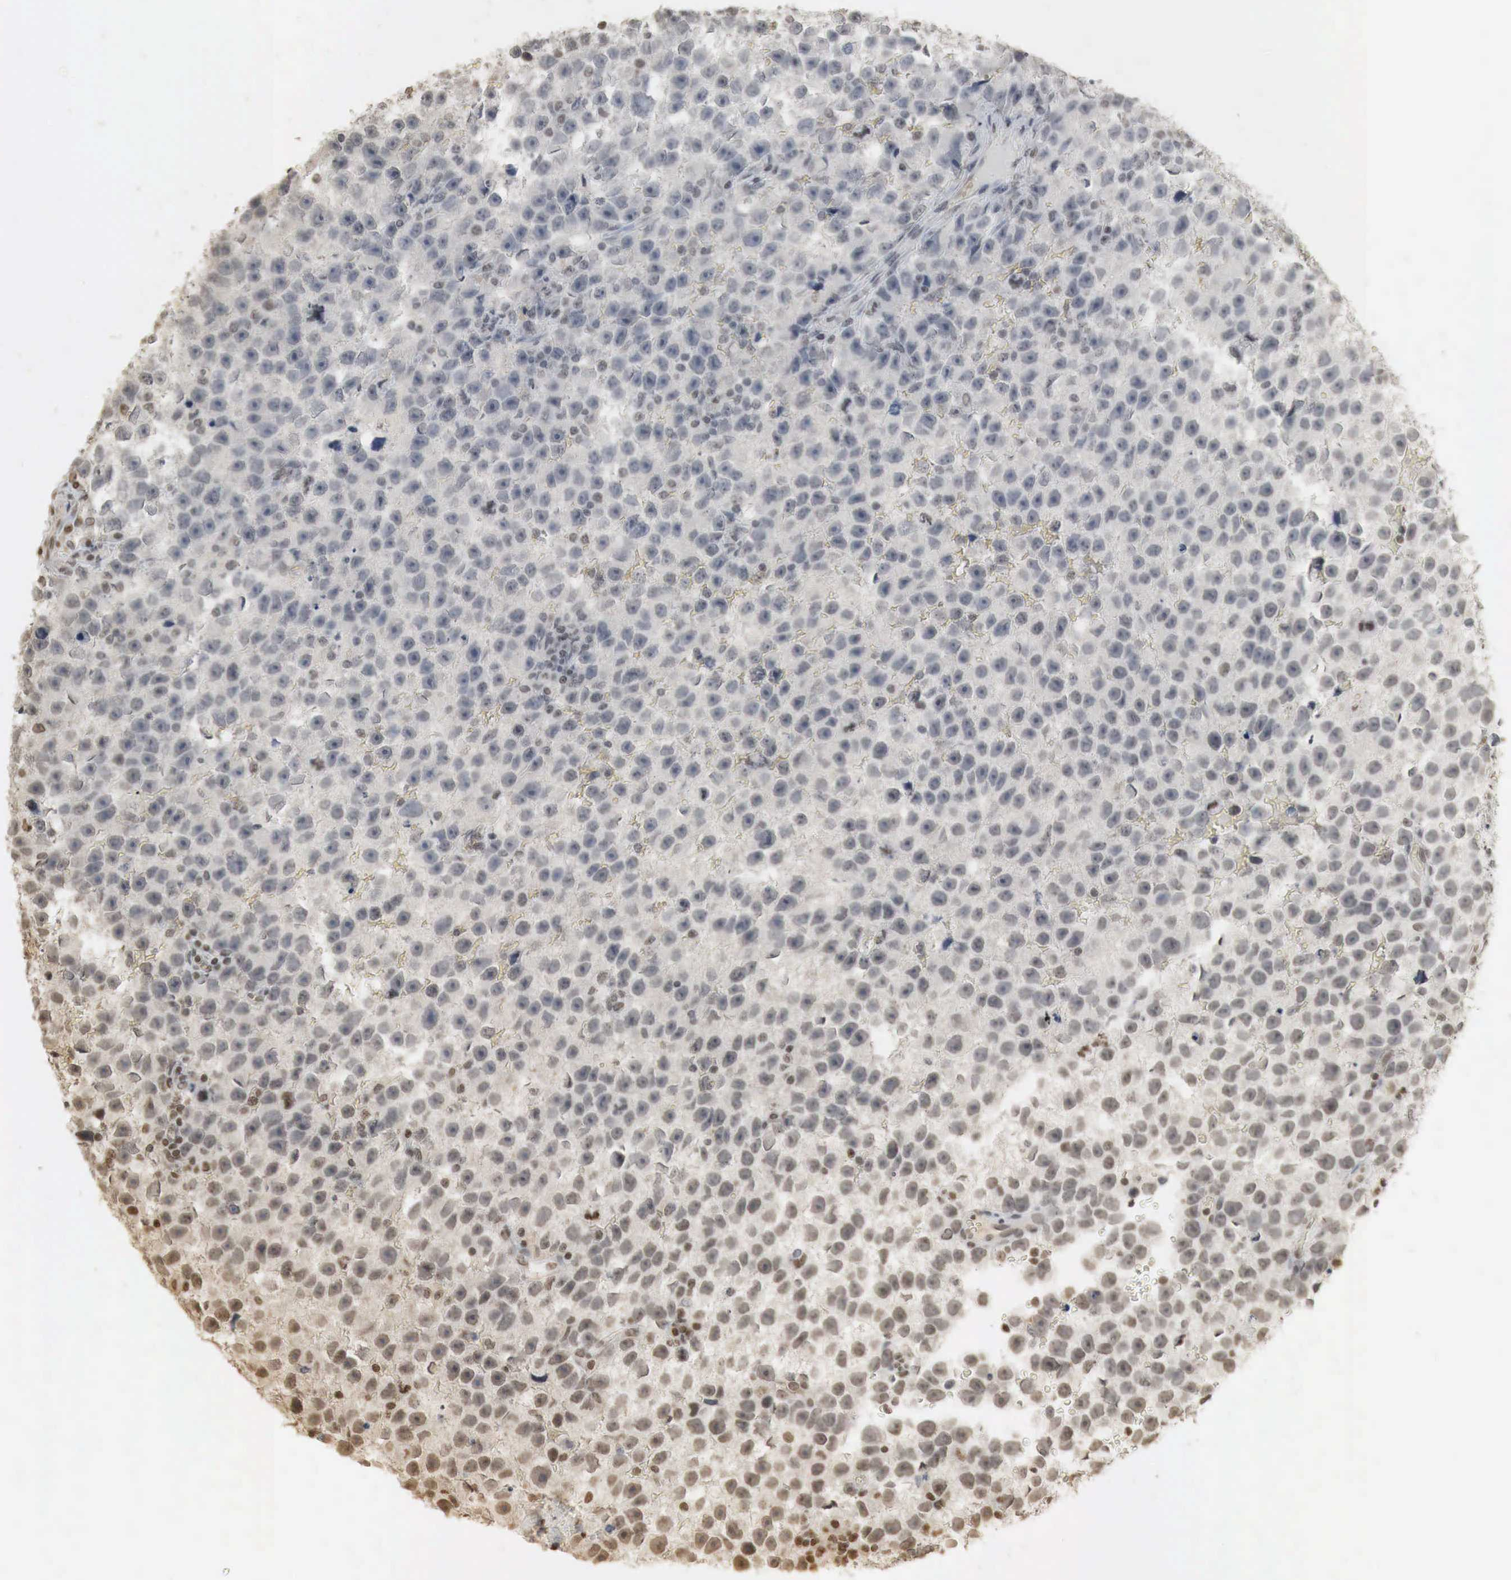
{"staining": {"intensity": "weak", "quantity": "<25%", "location": "cytoplasmic/membranous,nuclear"}, "tissue": "testis cancer", "cell_type": "Tumor cells", "image_type": "cancer", "snomed": [{"axis": "morphology", "description": "Seminoma, NOS"}, {"axis": "topography", "description": "Testis"}], "caption": "The IHC micrograph has no significant staining in tumor cells of testis seminoma tissue.", "gene": "ERBB4", "patient": {"sex": "male", "age": 33}}